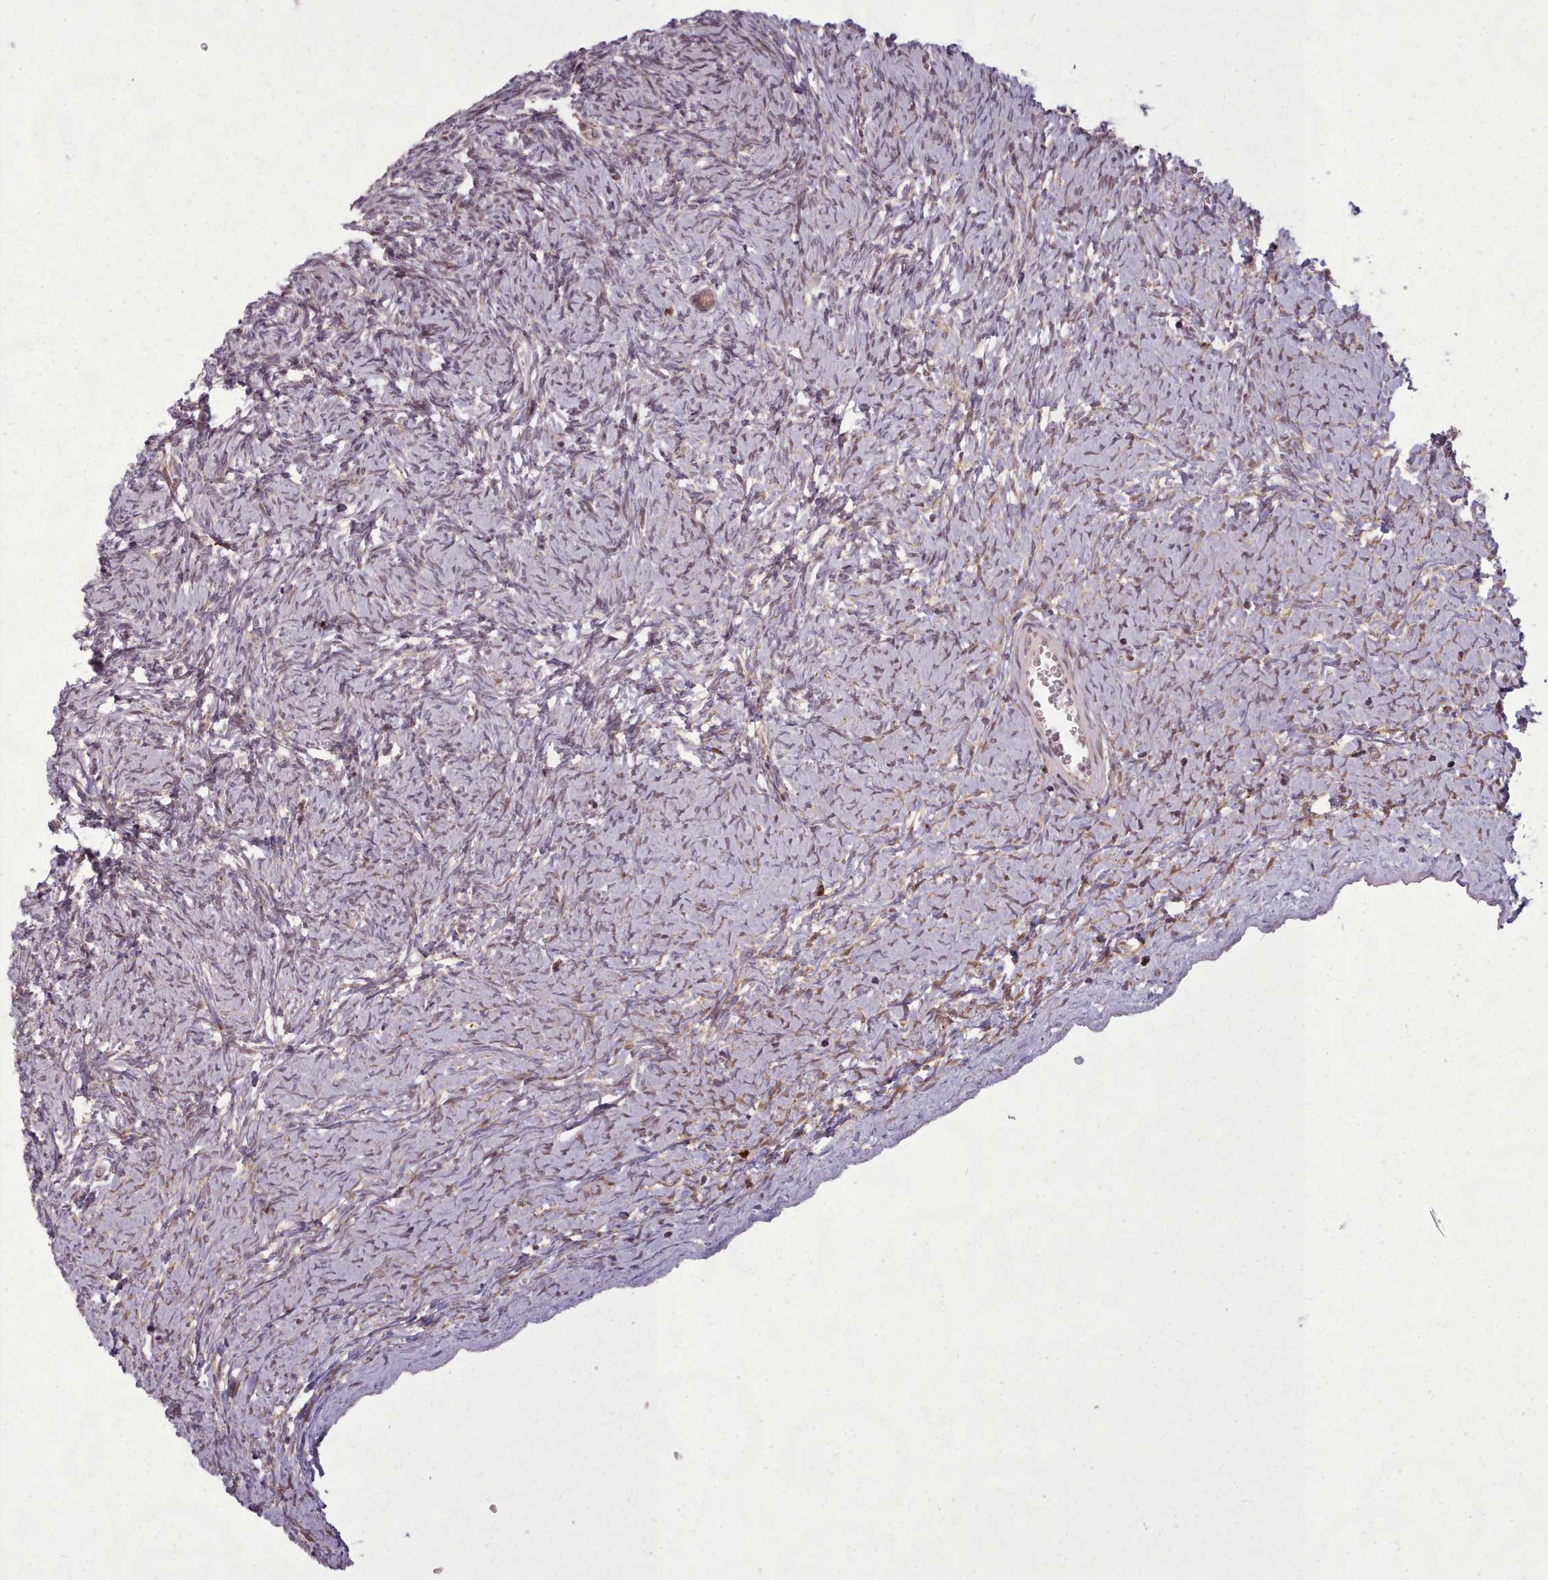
{"staining": {"intensity": "weak", "quantity": "25%-75%", "location": "cytoplasmic/membranous"}, "tissue": "ovary", "cell_type": "Ovarian stroma cells", "image_type": "normal", "snomed": [{"axis": "morphology", "description": "Normal tissue, NOS"}, {"axis": "topography", "description": "Ovary"}], "caption": "Weak cytoplasmic/membranous protein expression is identified in approximately 25%-75% of ovarian stroma cells in ovary. The staining is performed using DAB (3,3'-diaminobenzidine) brown chromogen to label protein expression. The nuclei are counter-stained blue using hematoxylin.", "gene": "LGALS9B", "patient": {"sex": "female", "age": 39}}